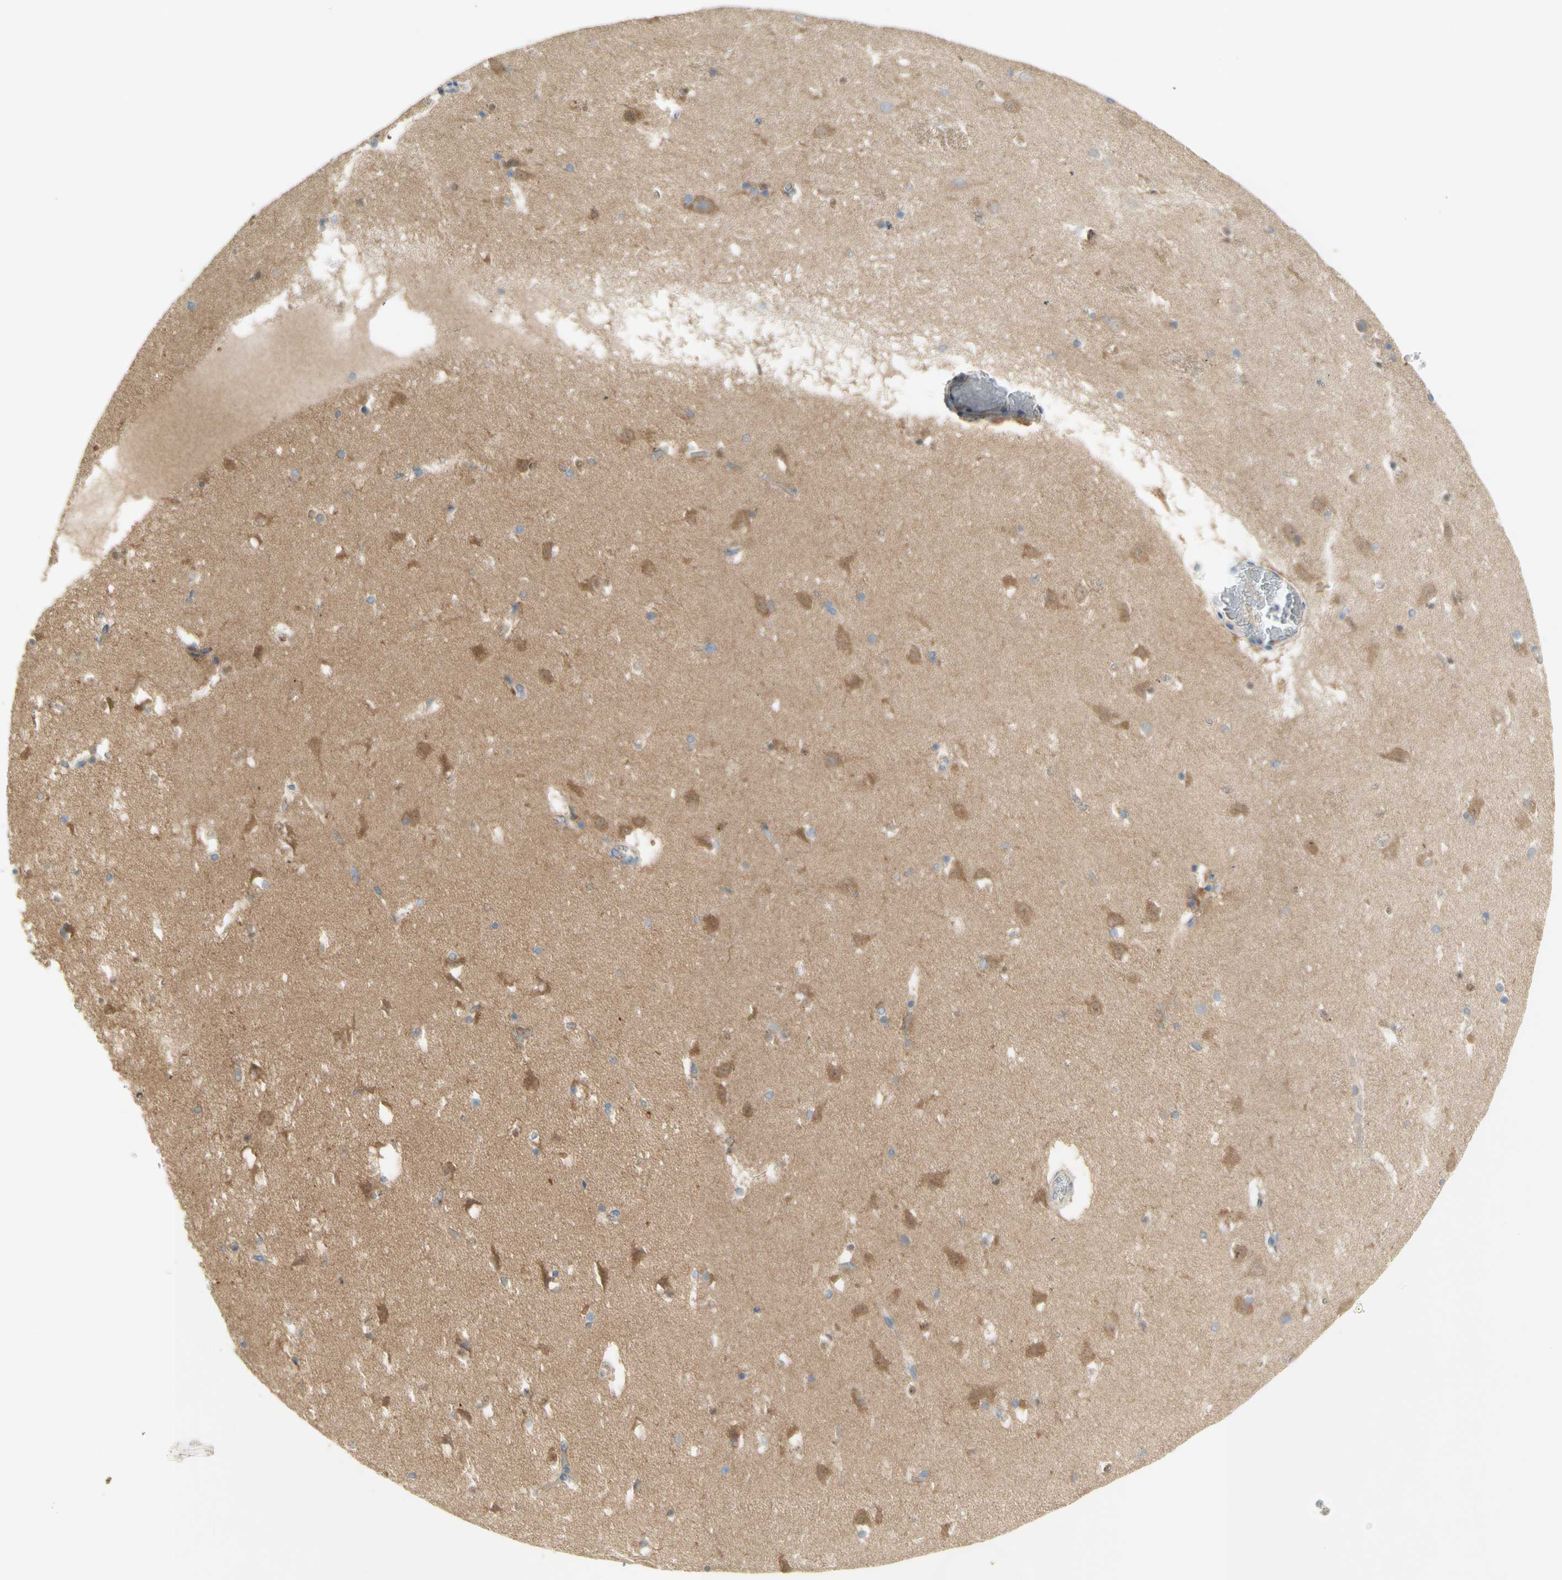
{"staining": {"intensity": "negative", "quantity": "none", "location": "none"}, "tissue": "caudate", "cell_type": "Glial cells", "image_type": "normal", "snomed": [{"axis": "morphology", "description": "Normal tissue, NOS"}, {"axis": "topography", "description": "Lateral ventricle wall"}], "caption": "IHC micrograph of benign human caudate stained for a protein (brown), which exhibits no staining in glial cells.", "gene": "DYNC1H1", "patient": {"sex": "male", "age": 45}}